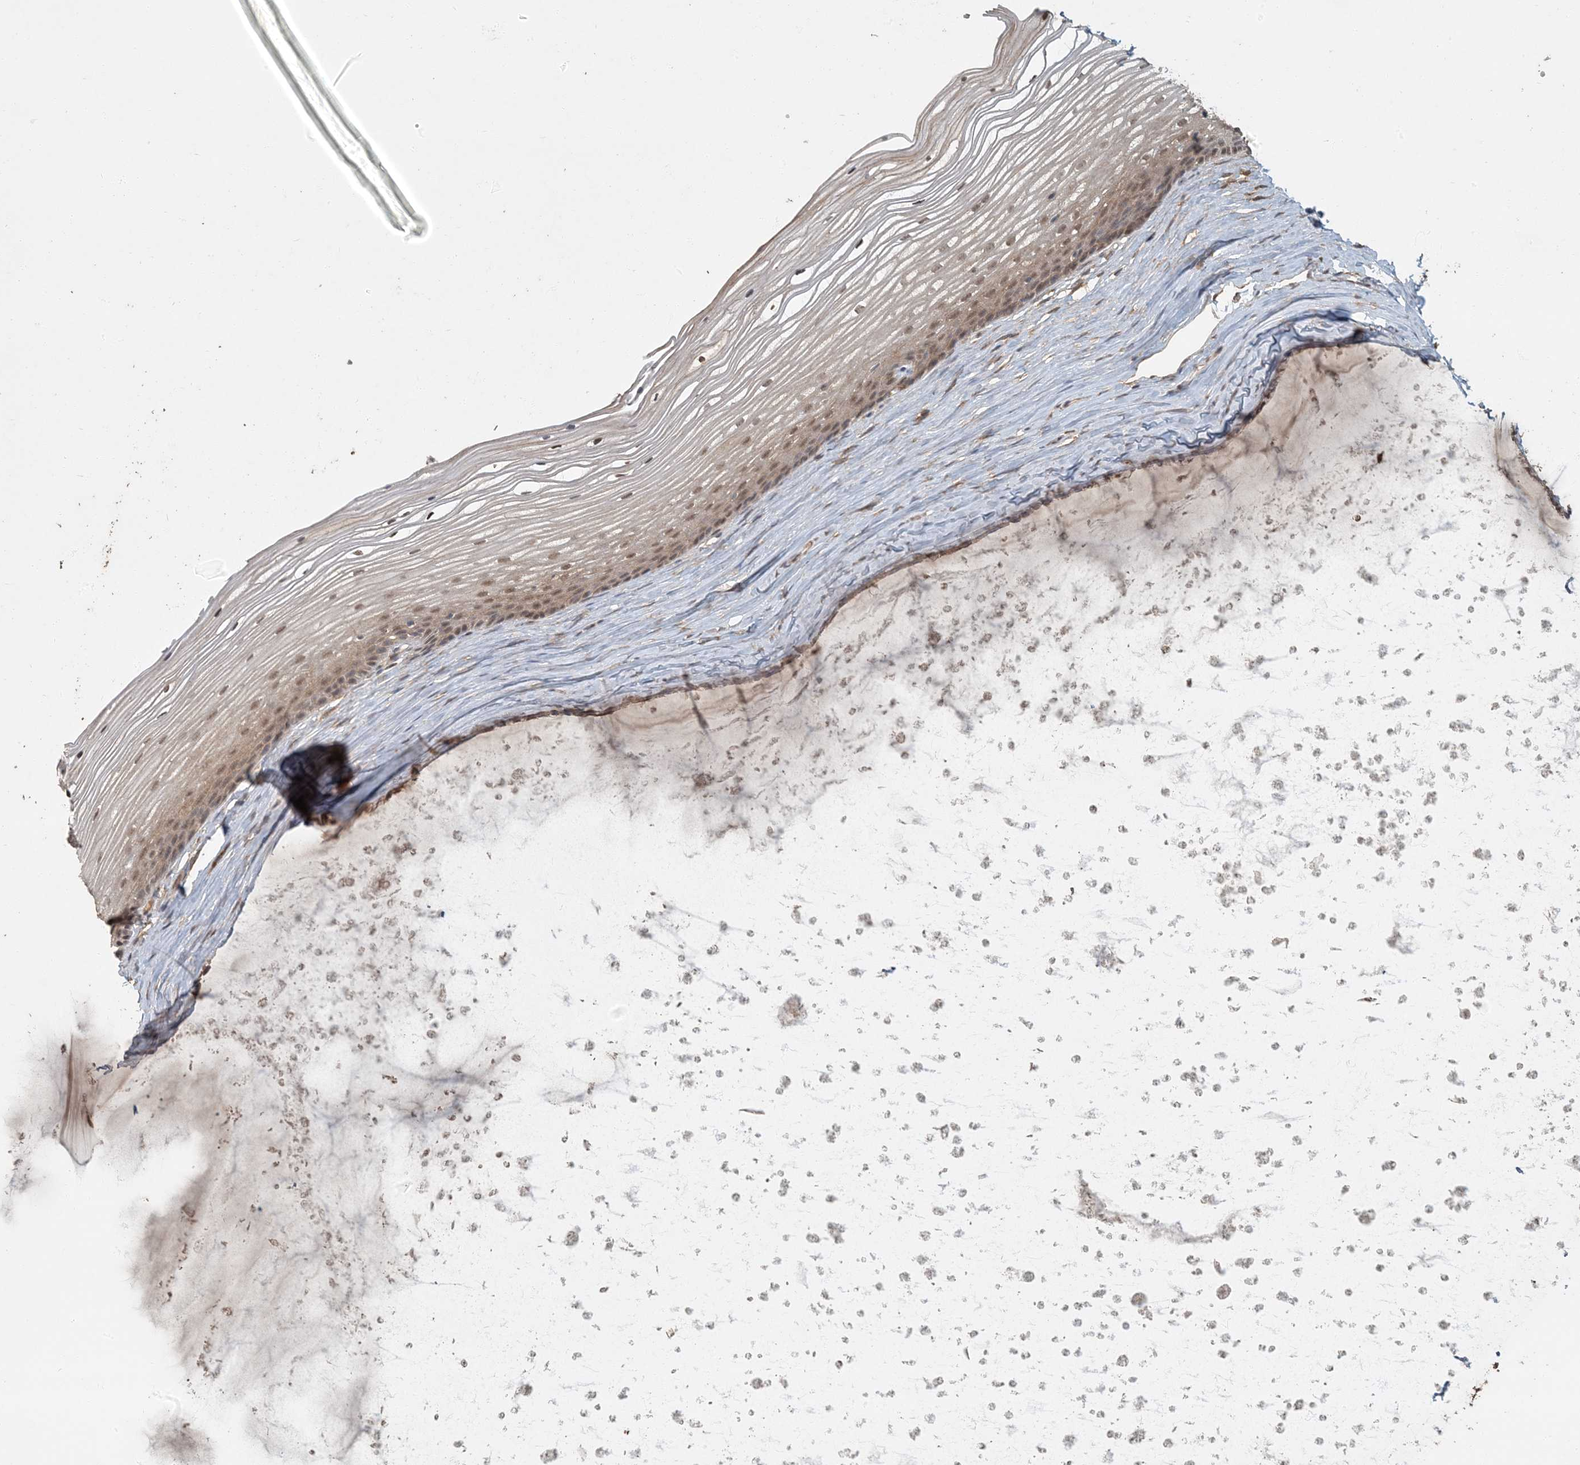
{"staining": {"intensity": "moderate", "quantity": ">75%", "location": "cytoplasmic/membranous,nuclear"}, "tissue": "vagina", "cell_type": "Squamous epithelial cells", "image_type": "normal", "snomed": [{"axis": "morphology", "description": "Normal tissue, NOS"}, {"axis": "topography", "description": "Vagina"}, {"axis": "topography", "description": "Cervix"}], "caption": "IHC (DAB) staining of benign human vagina demonstrates moderate cytoplasmic/membranous,nuclear protein expression in about >75% of squamous epithelial cells. (DAB (3,3'-diaminobenzidine) IHC, brown staining for protein, blue staining for nuclei).", "gene": "AK9", "patient": {"sex": "female", "age": 40}}